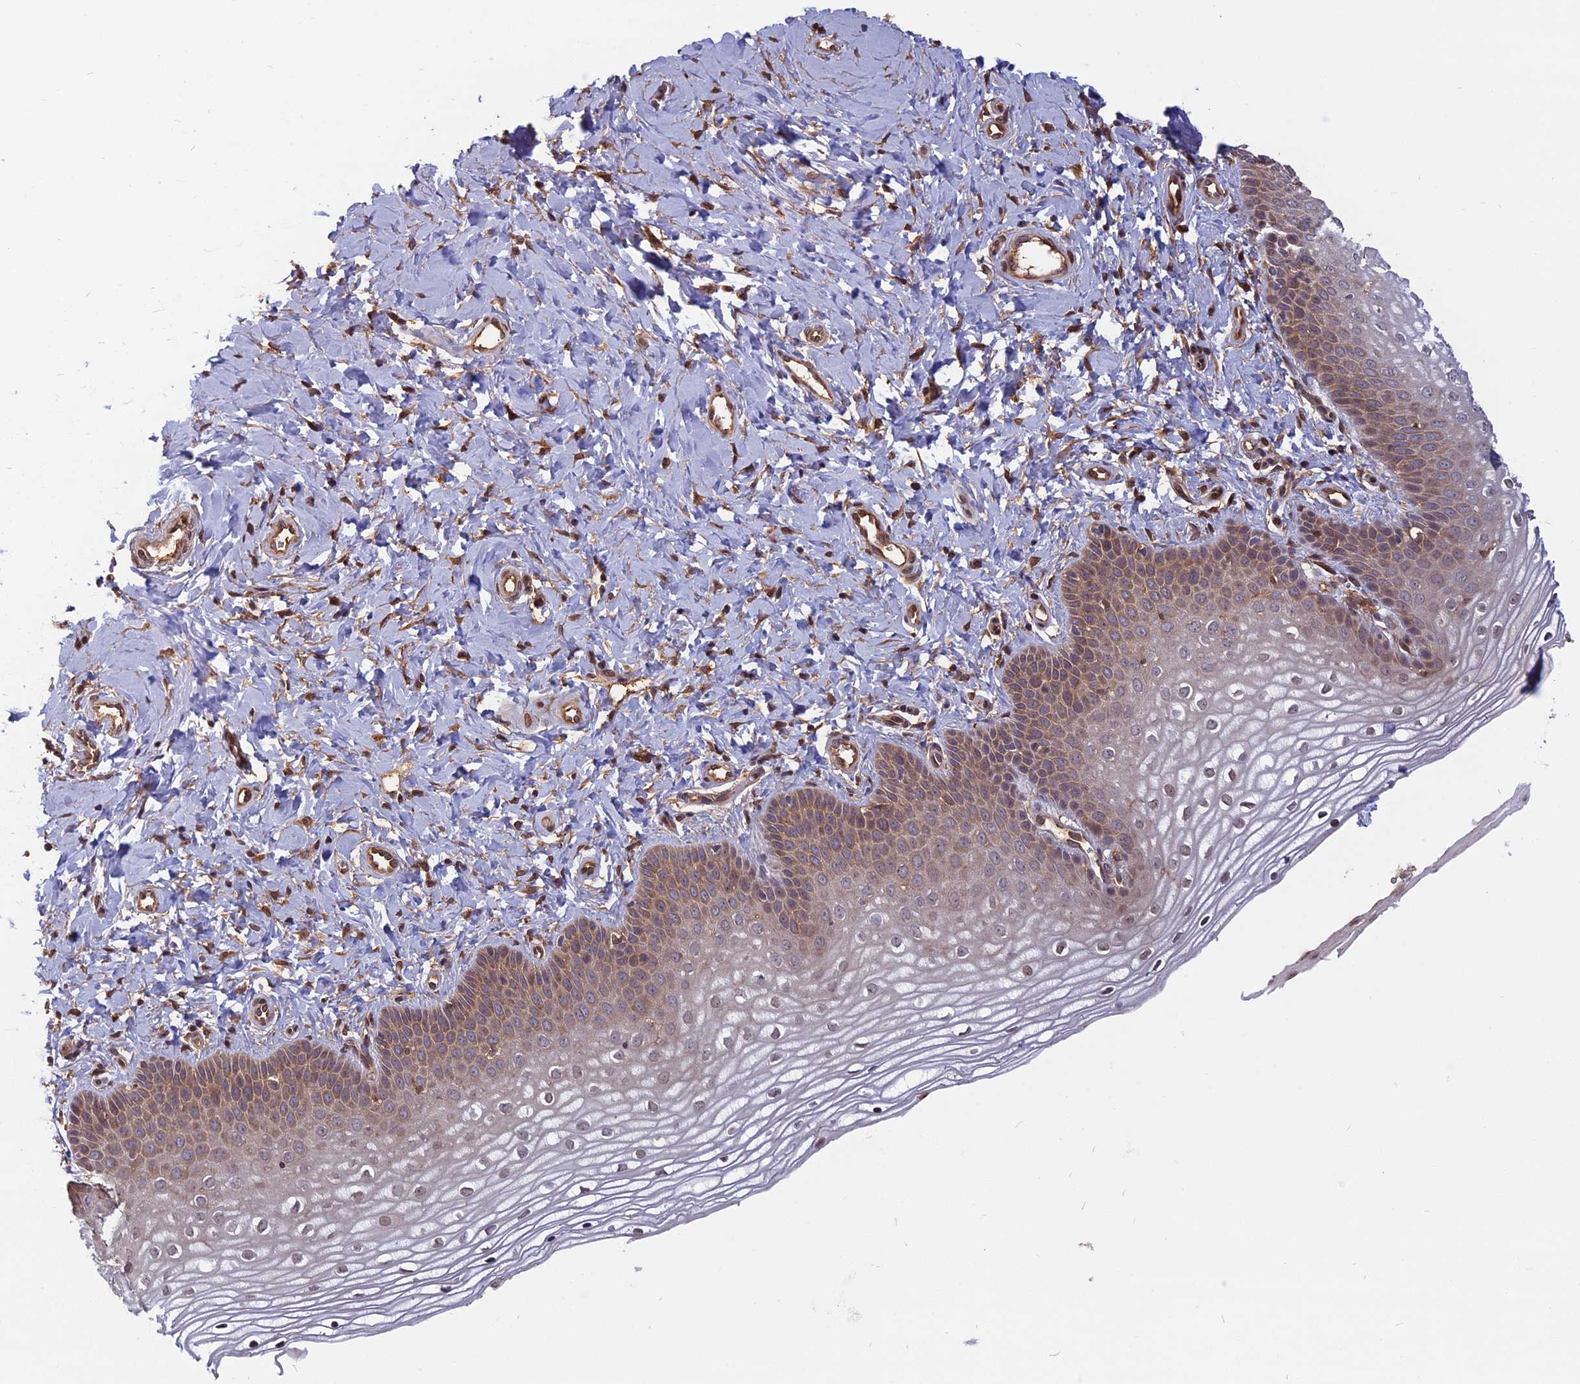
{"staining": {"intensity": "moderate", "quantity": ">75%", "location": "cytoplasmic/membranous,nuclear"}, "tissue": "vagina", "cell_type": "Squamous epithelial cells", "image_type": "normal", "snomed": [{"axis": "morphology", "description": "Normal tissue, NOS"}, {"axis": "topography", "description": "Vagina"}], "caption": "Vagina stained with immunohistochemistry (IHC) exhibits moderate cytoplasmic/membranous,nuclear expression in about >75% of squamous epithelial cells.", "gene": "SPG11", "patient": {"sex": "female", "age": 68}}